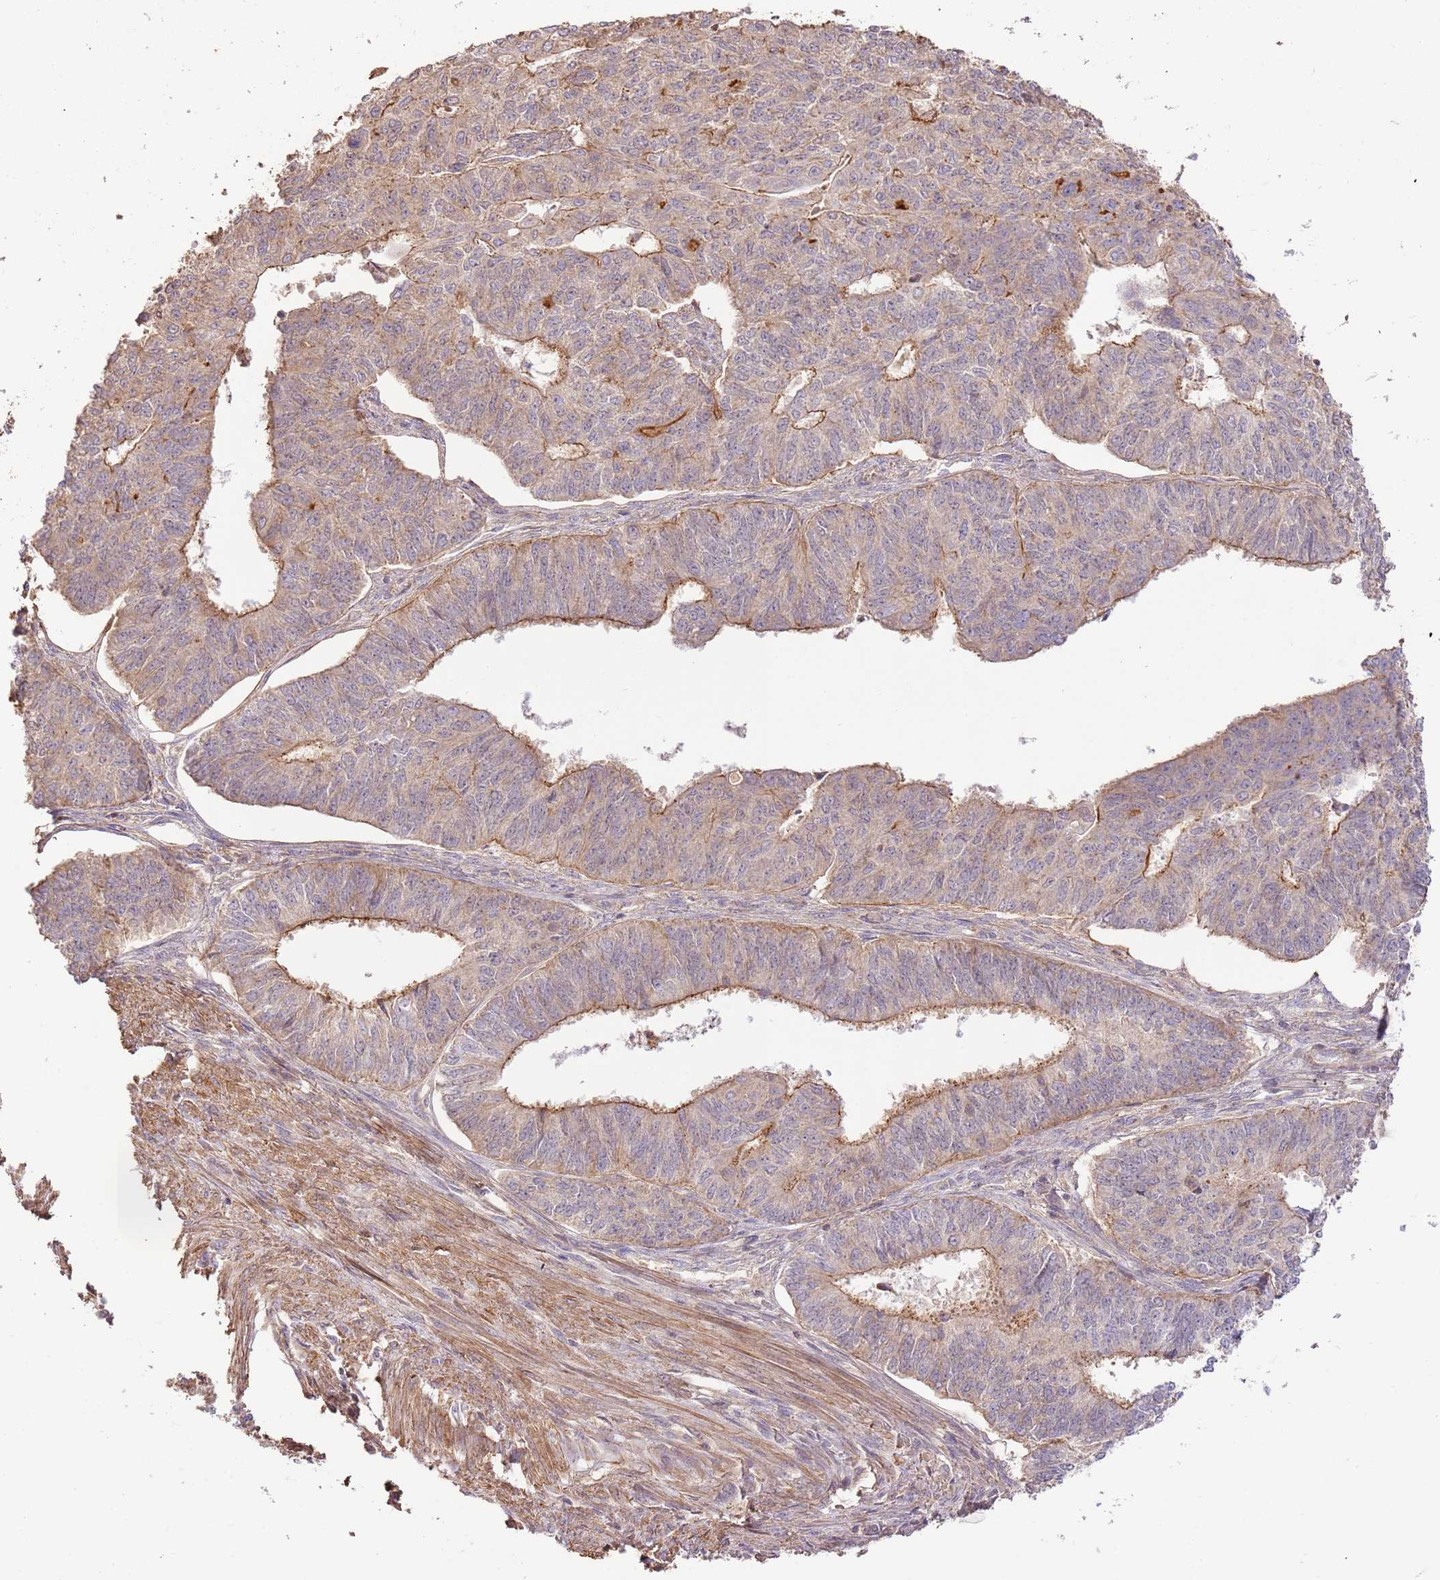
{"staining": {"intensity": "moderate", "quantity": "25%-75%", "location": "cytoplasmic/membranous"}, "tissue": "endometrial cancer", "cell_type": "Tumor cells", "image_type": "cancer", "snomed": [{"axis": "morphology", "description": "Adenocarcinoma, NOS"}, {"axis": "topography", "description": "Endometrium"}], "caption": "This is an image of IHC staining of endometrial cancer, which shows moderate staining in the cytoplasmic/membranous of tumor cells.", "gene": "CEP55", "patient": {"sex": "female", "age": 32}}